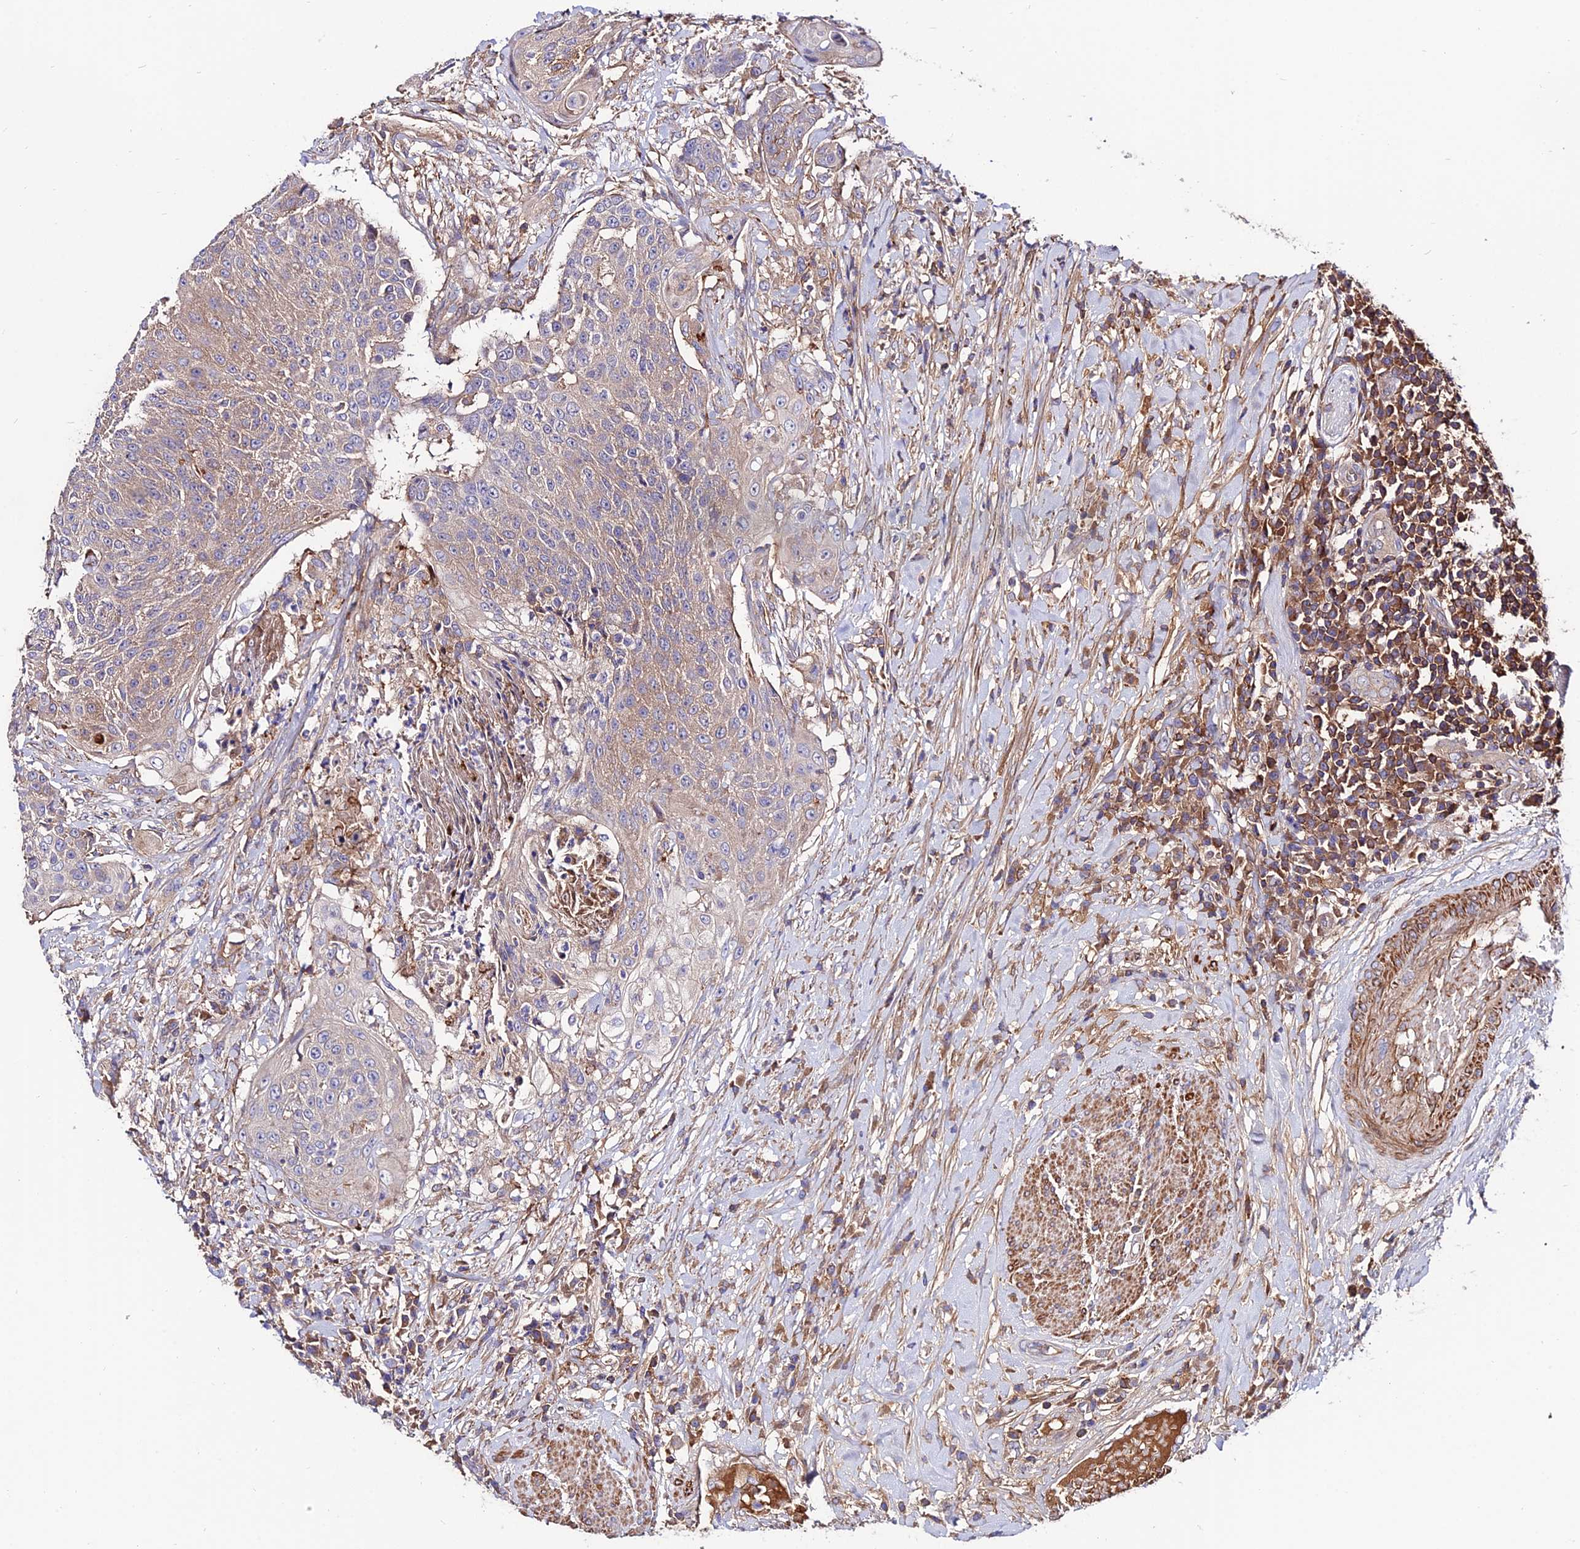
{"staining": {"intensity": "weak", "quantity": "25%-75%", "location": "cytoplasmic/membranous"}, "tissue": "urothelial cancer", "cell_type": "Tumor cells", "image_type": "cancer", "snomed": [{"axis": "morphology", "description": "Urothelial carcinoma, High grade"}, {"axis": "topography", "description": "Urinary bladder"}], "caption": "Human urothelial carcinoma (high-grade) stained with a brown dye exhibits weak cytoplasmic/membranous positive positivity in about 25%-75% of tumor cells.", "gene": "PYM1", "patient": {"sex": "female", "age": 63}}